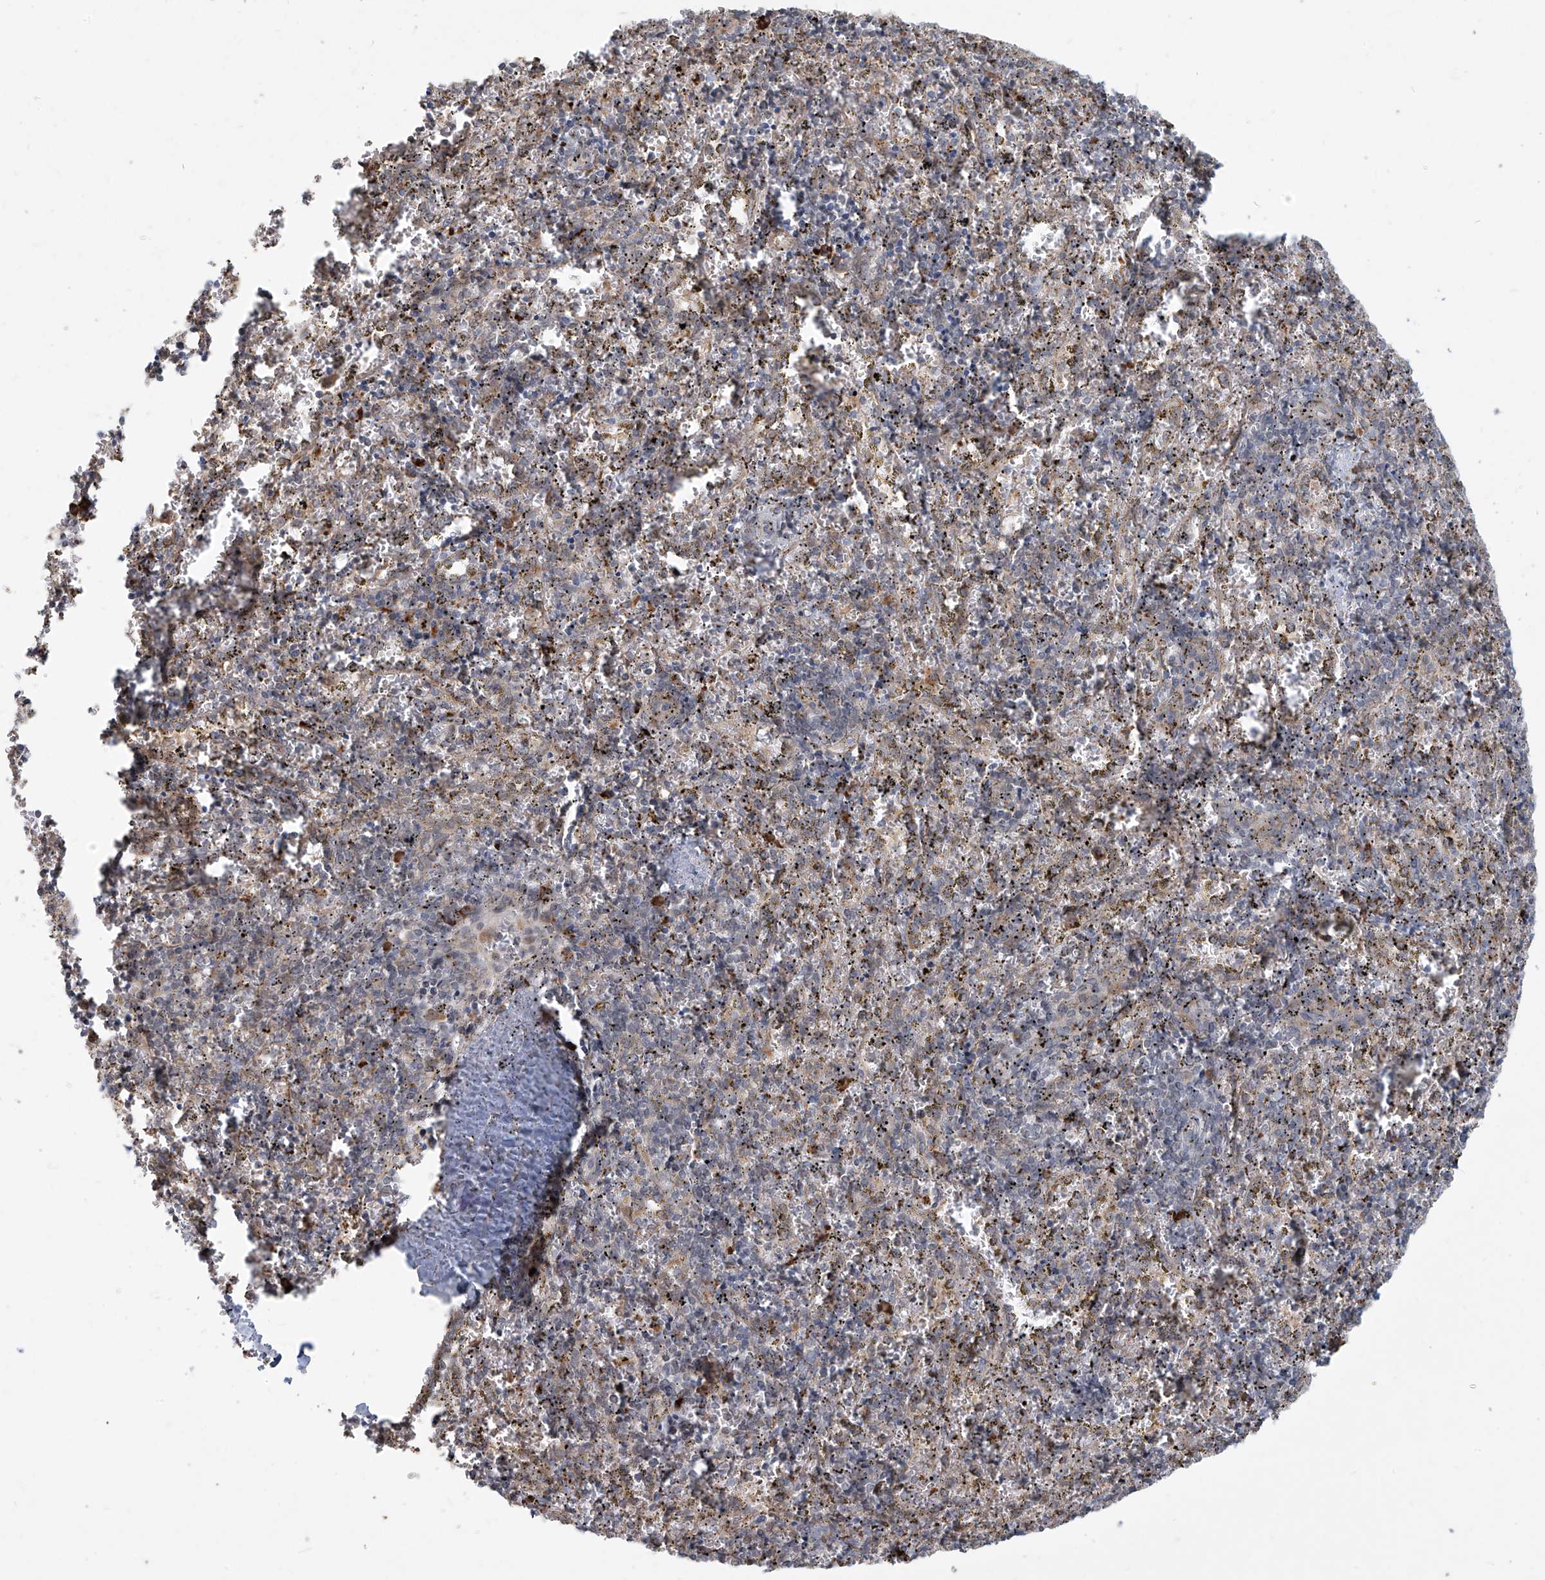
{"staining": {"intensity": "moderate", "quantity": "<25%", "location": "cytoplasmic/membranous"}, "tissue": "spleen", "cell_type": "Cells in red pulp", "image_type": "normal", "snomed": [{"axis": "morphology", "description": "Normal tissue, NOS"}, {"axis": "topography", "description": "Spleen"}], "caption": "Unremarkable spleen shows moderate cytoplasmic/membranous positivity in approximately <25% of cells in red pulp The staining was performed using DAB (3,3'-diaminobenzidine) to visualize the protein expression in brown, while the nuclei were stained in blue with hematoxylin (Magnification: 20x)..", "gene": "PLEKHM3", "patient": {"sex": "male", "age": 11}}